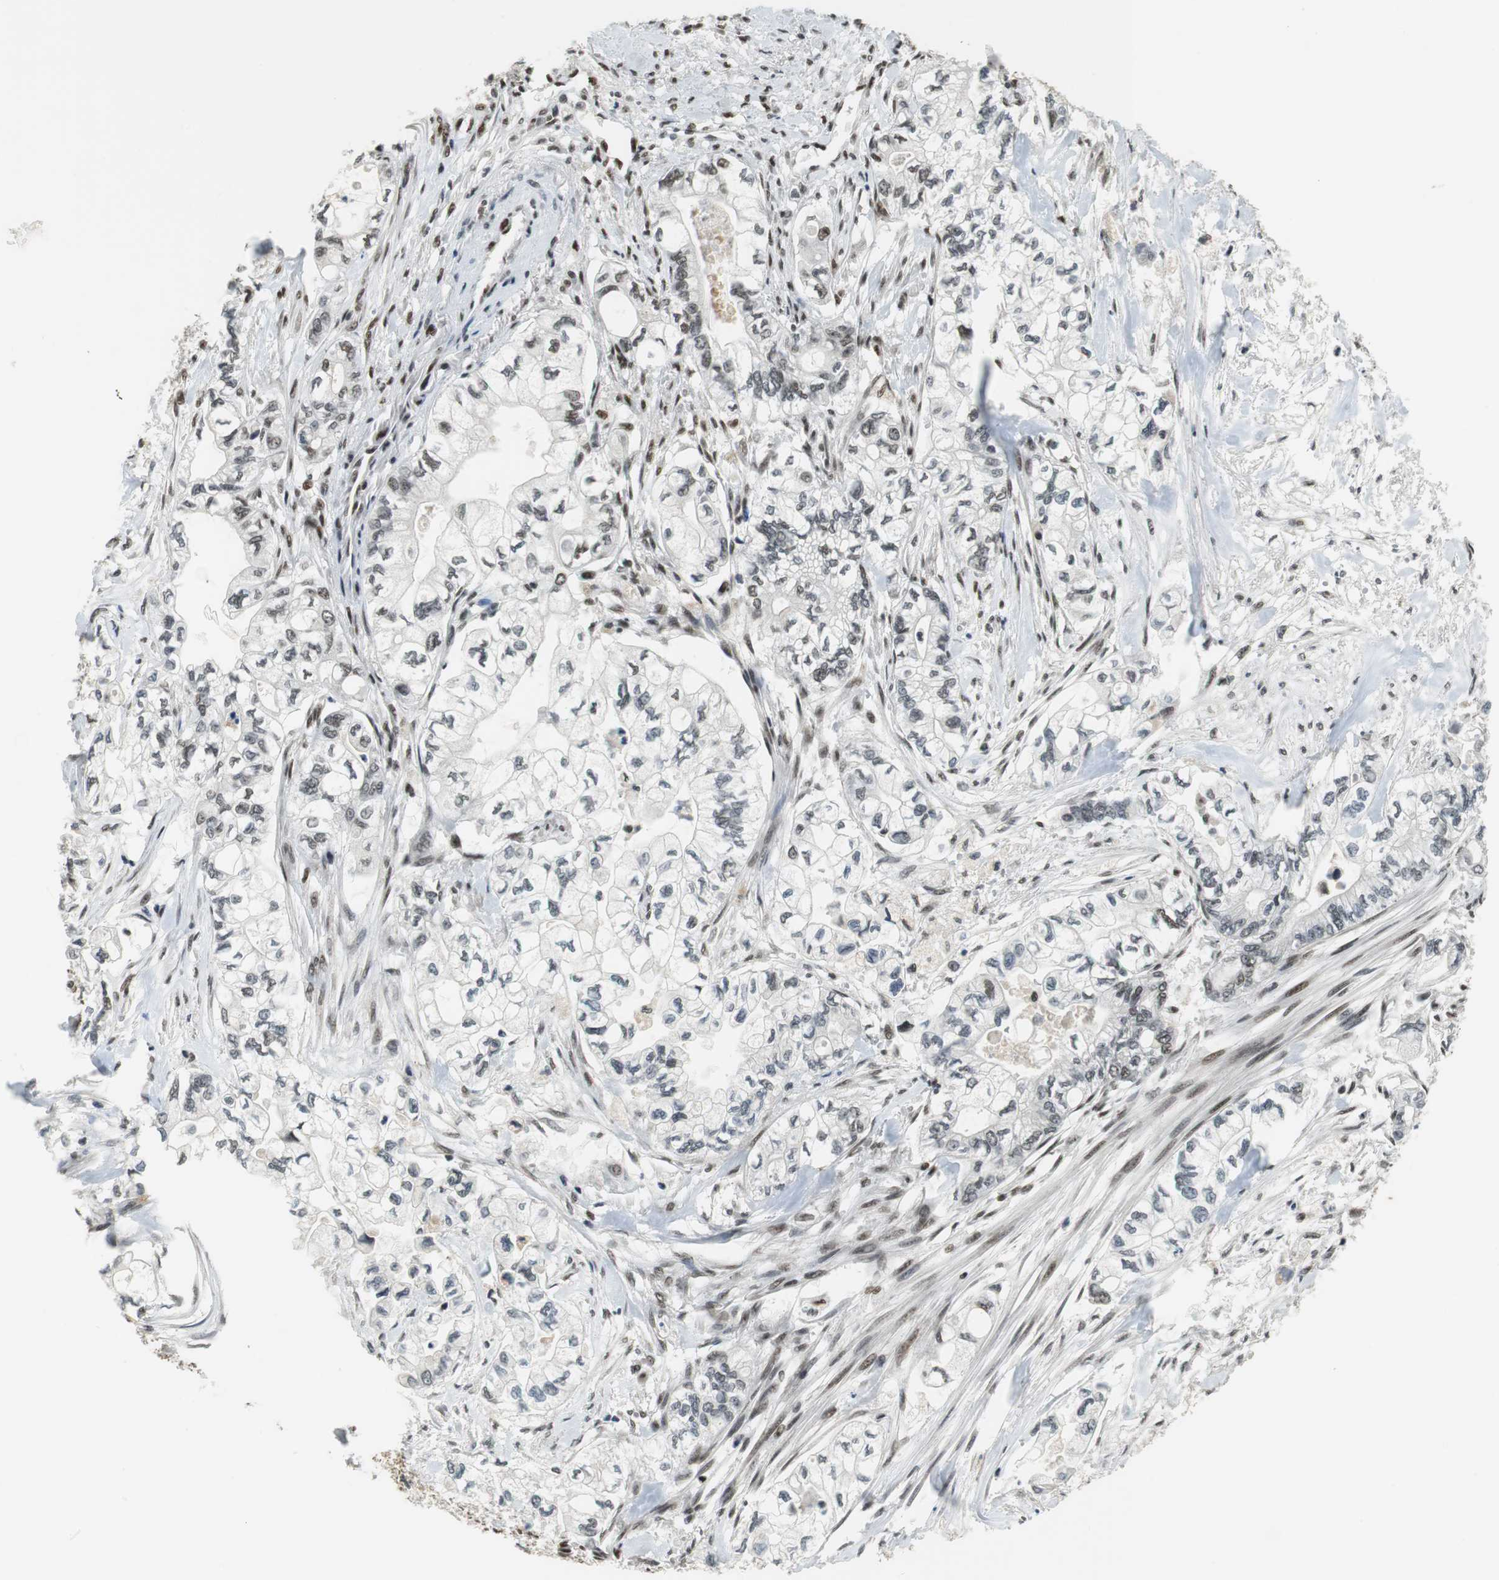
{"staining": {"intensity": "weak", "quantity": "<25%", "location": "nuclear"}, "tissue": "pancreatic cancer", "cell_type": "Tumor cells", "image_type": "cancer", "snomed": [{"axis": "morphology", "description": "Adenocarcinoma, NOS"}, {"axis": "topography", "description": "Pancreas"}], "caption": "Photomicrograph shows no significant protein staining in tumor cells of pancreatic adenocarcinoma. The staining is performed using DAB (3,3'-diaminobenzidine) brown chromogen with nuclei counter-stained in using hematoxylin.", "gene": "PRKDC", "patient": {"sex": "male", "age": 79}}